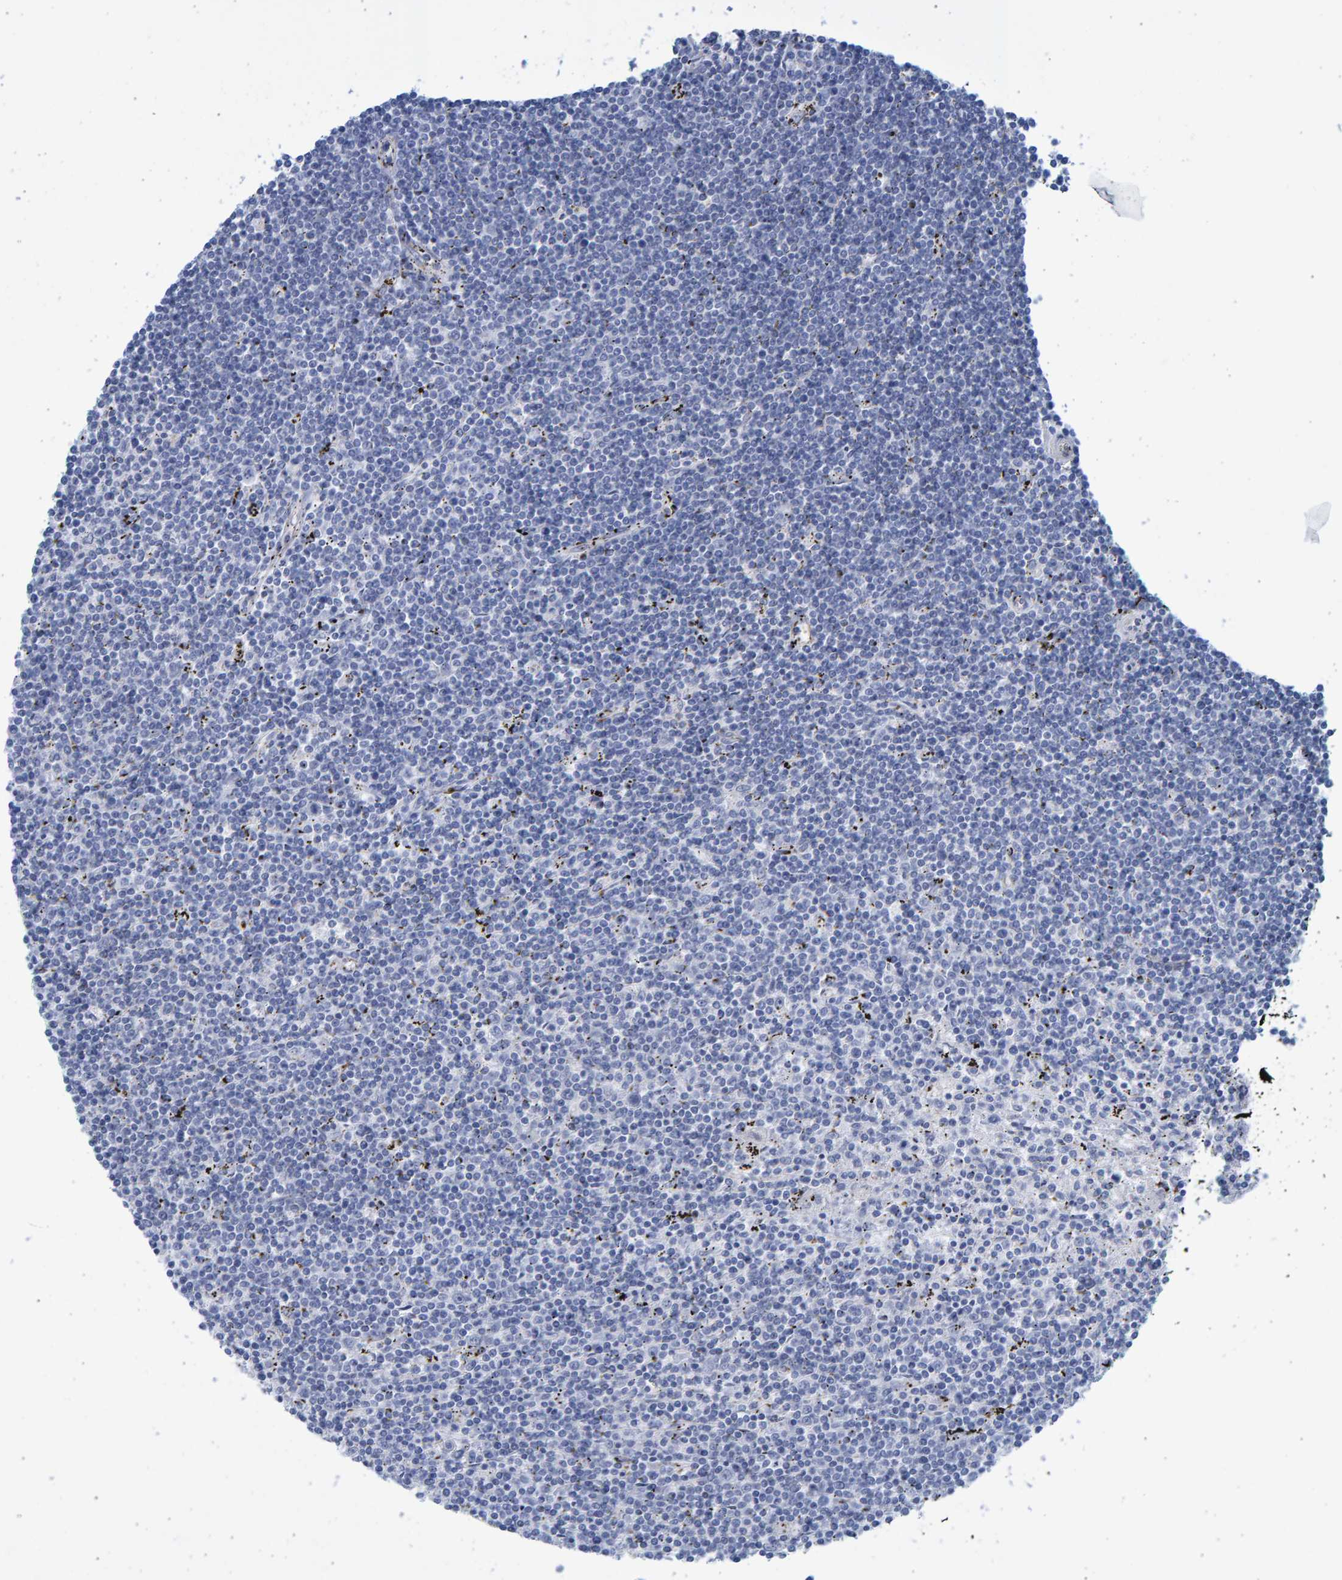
{"staining": {"intensity": "negative", "quantity": "none", "location": "none"}, "tissue": "lymphoma", "cell_type": "Tumor cells", "image_type": "cancer", "snomed": [{"axis": "morphology", "description": "Malignant lymphoma, non-Hodgkin's type, Low grade"}, {"axis": "topography", "description": "Spleen"}], "caption": "A micrograph of human low-grade malignant lymphoma, non-Hodgkin's type is negative for staining in tumor cells.", "gene": "SLC34A3", "patient": {"sex": "male", "age": 76}}